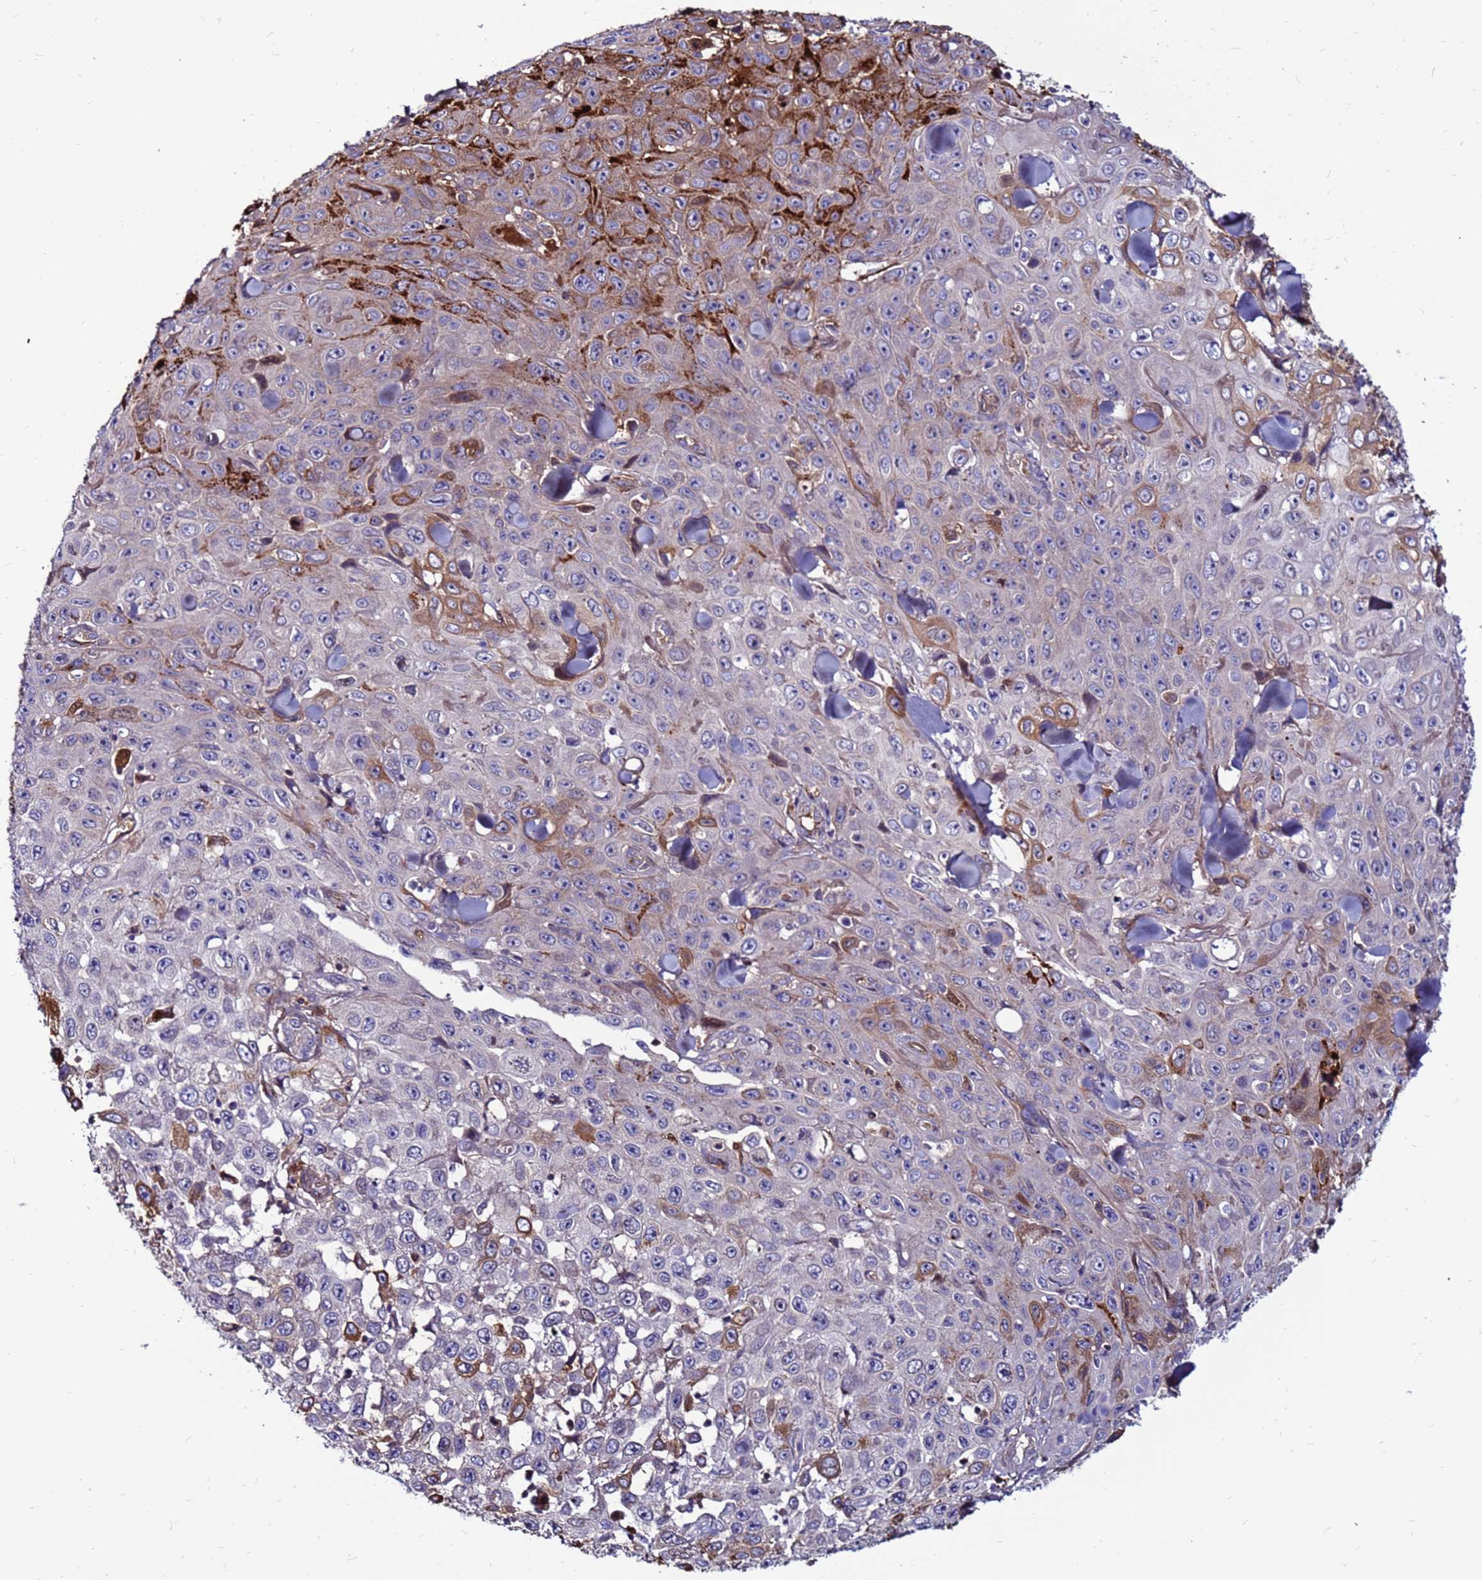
{"staining": {"intensity": "weak", "quantity": "<25%", "location": "cytoplasmic/membranous"}, "tissue": "skin cancer", "cell_type": "Tumor cells", "image_type": "cancer", "snomed": [{"axis": "morphology", "description": "Basal cell carcinoma"}, {"axis": "topography", "description": "Skin"}], "caption": "A histopathology image of human basal cell carcinoma (skin) is negative for staining in tumor cells.", "gene": "CCDC71", "patient": {"sex": "male", "age": 73}}